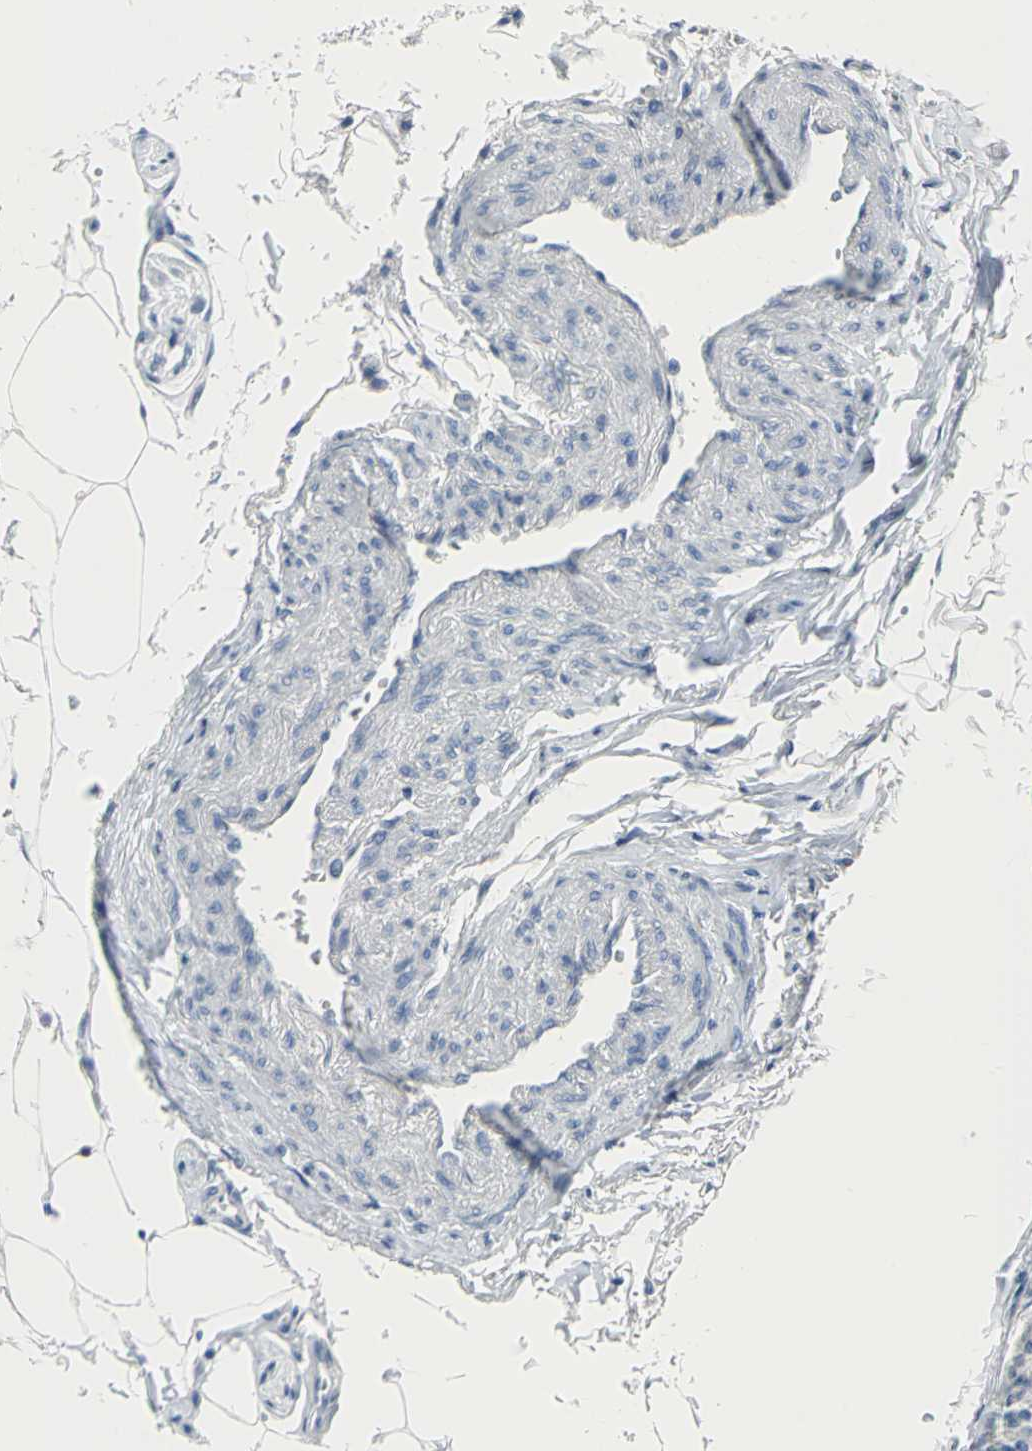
{"staining": {"intensity": "negative", "quantity": "none", "location": "none"}, "tissue": "carcinoid", "cell_type": "Tumor cells", "image_type": "cancer", "snomed": [{"axis": "morphology", "description": "Carcinoid, malignant, NOS"}, {"axis": "topography", "description": "Colon"}], "caption": "Immunohistochemistry photomicrograph of neoplastic tissue: human carcinoid (malignant) stained with DAB (3,3'-diaminobenzidine) demonstrates no significant protein positivity in tumor cells.", "gene": "MCM3", "patient": {"sex": "female", "age": 61}}